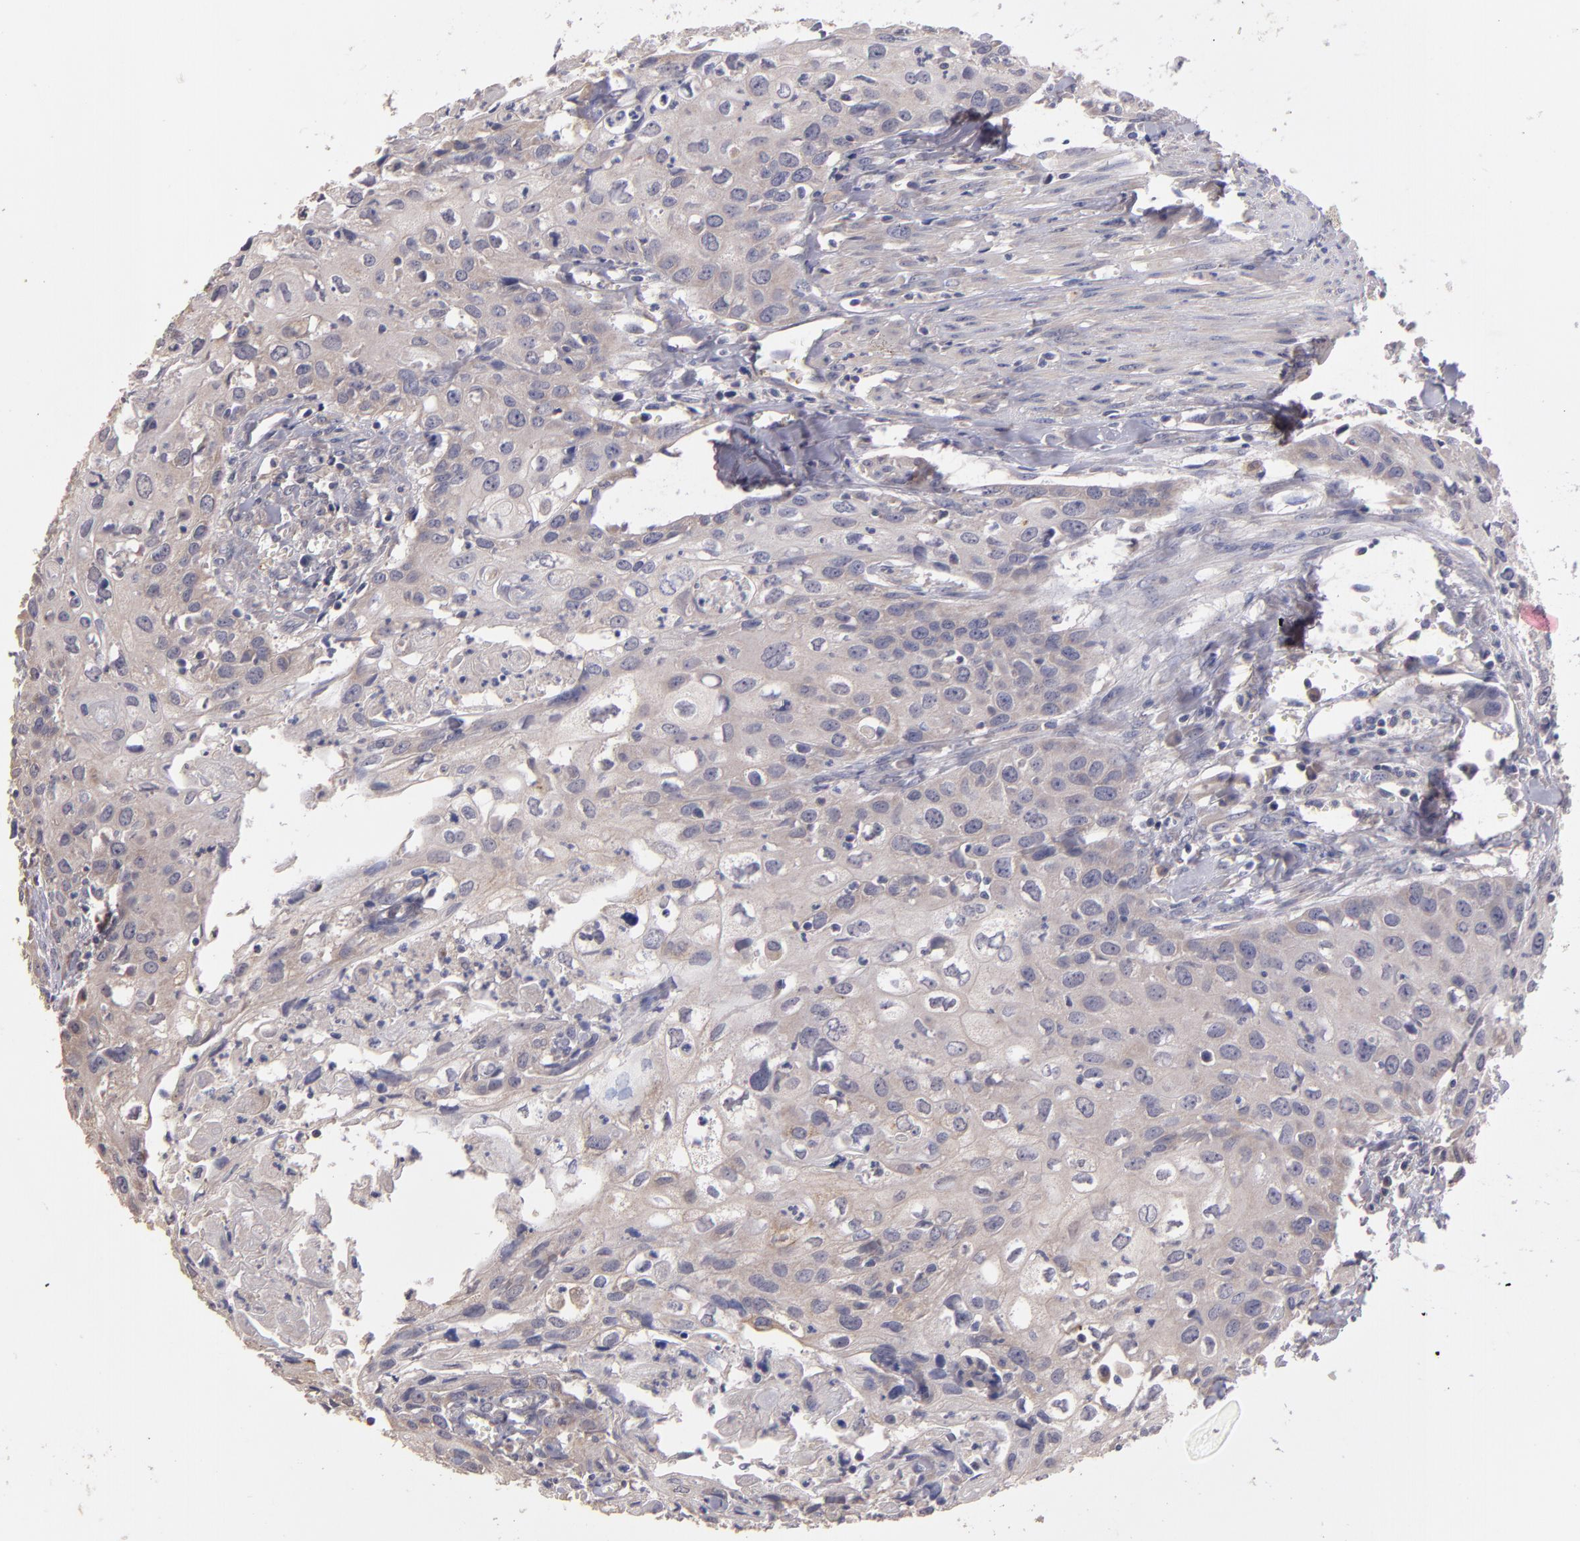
{"staining": {"intensity": "negative", "quantity": "none", "location": "none"}, "tissue": "urothelial cancer", "cell_type": "Tumor cells", "image_type": "cancer", "snomed": [{"axis": "morphology", "description": "Urothelial carcinoma, High grade"}, {"axis": "topography", "description": "Urinary bladder"}], "caption": "This is a image of immunohistochemistry (IHC) staining of urothelial carcinoma (high-grade), which shows no expression in tumor cells.", "gene": "GNAZ", "patient": {"sex": "male", "age": 54}}